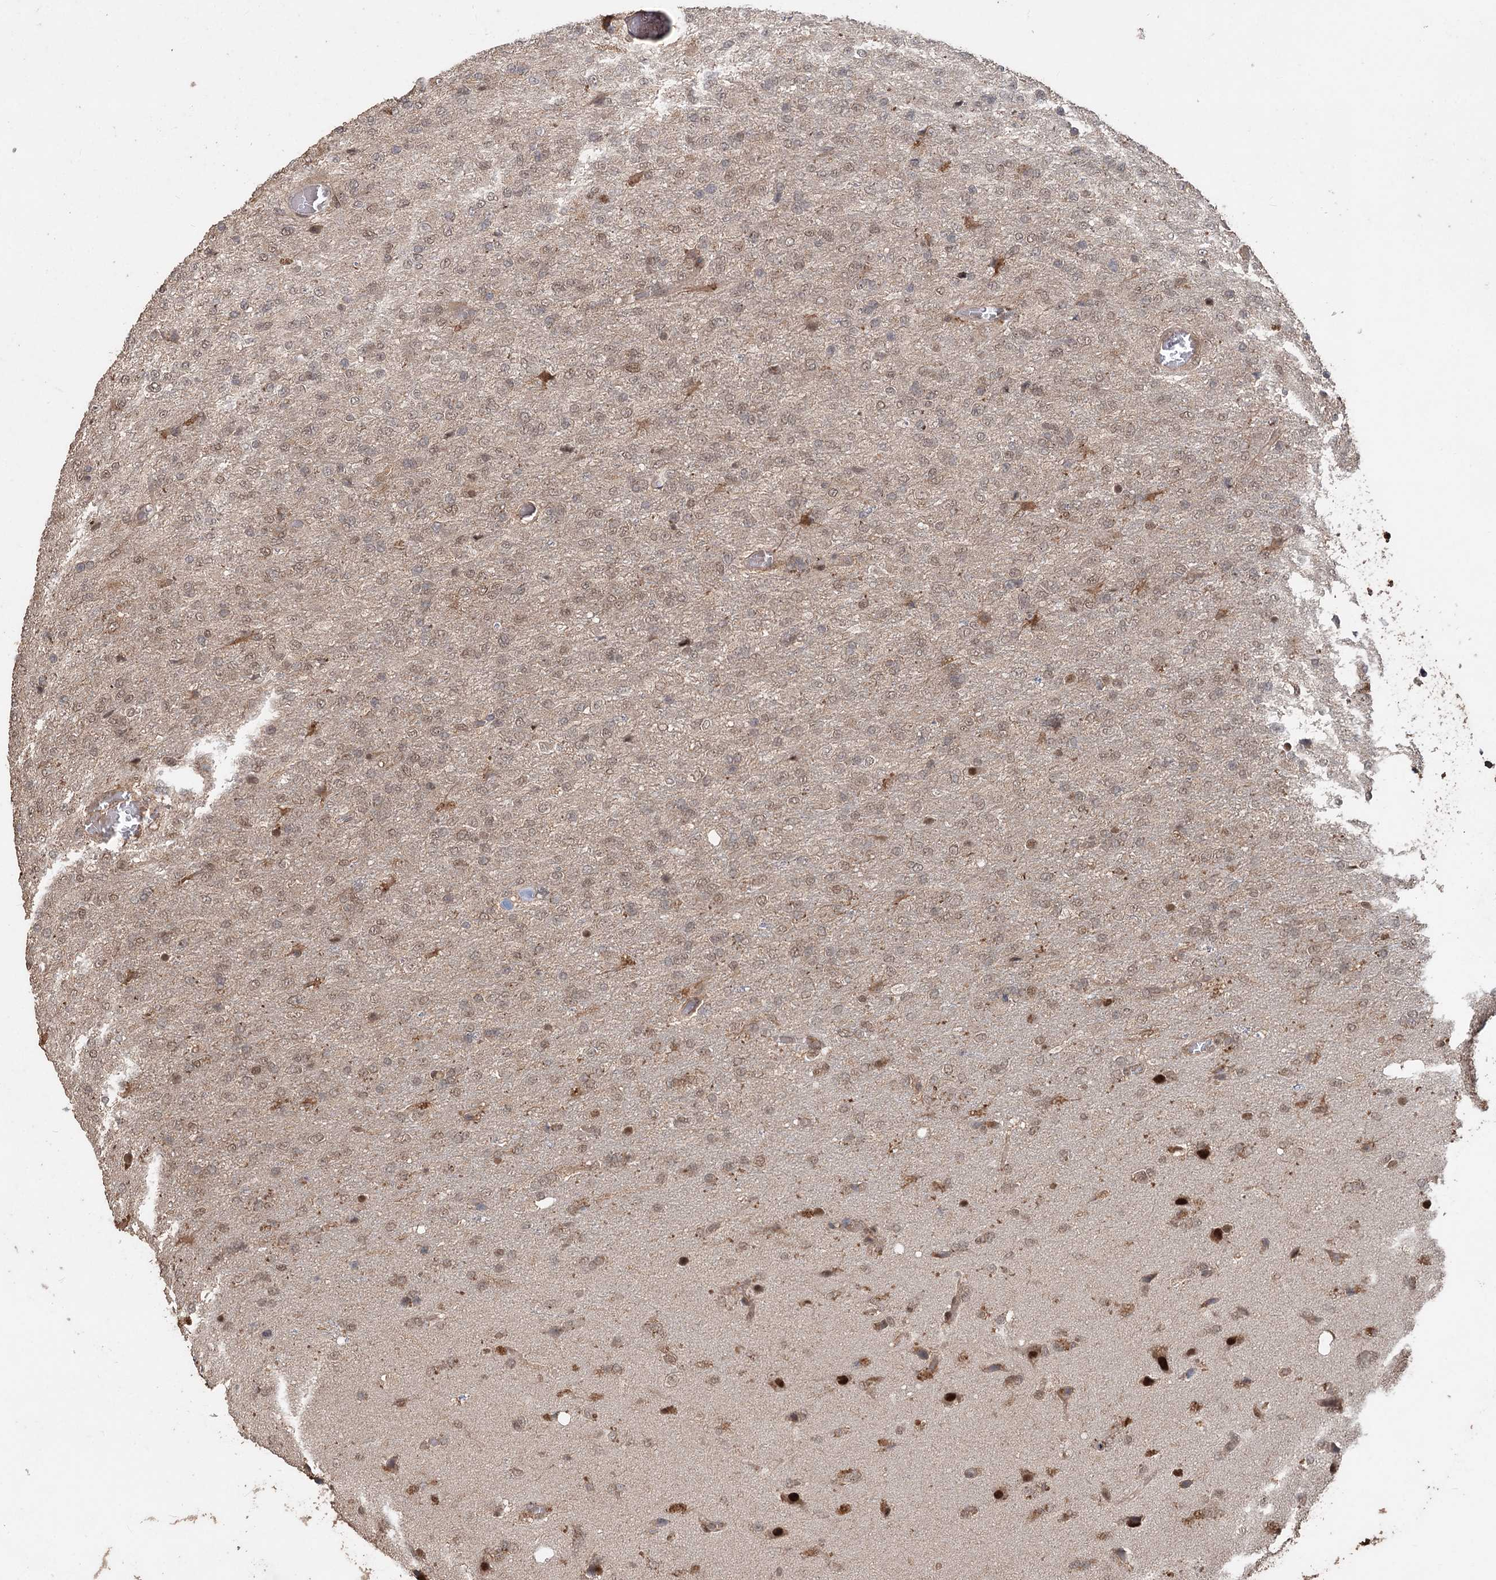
{"staining": {"intensity": "weak", "quantity": ">75%", "location": "cytoplasmic/membranous,nuclear"}, "tissue": "glioma", "cell_type": "Tumor cells", "image_type": "cancer", "snomed": [{"axis": "morphology", "description": "Glioma, malignant, High grade"}, {"axis": "topography", "description": "Brain"}], "caption": "A high-resolution image shows immunohistochemistry staining of glioma, which exhibits weak cytoplasmic/membranous and nuclear positivity in about >75% of tumor cells.", "gene": "FBXO7", "patient": {"sex": "female", "age": 74}}